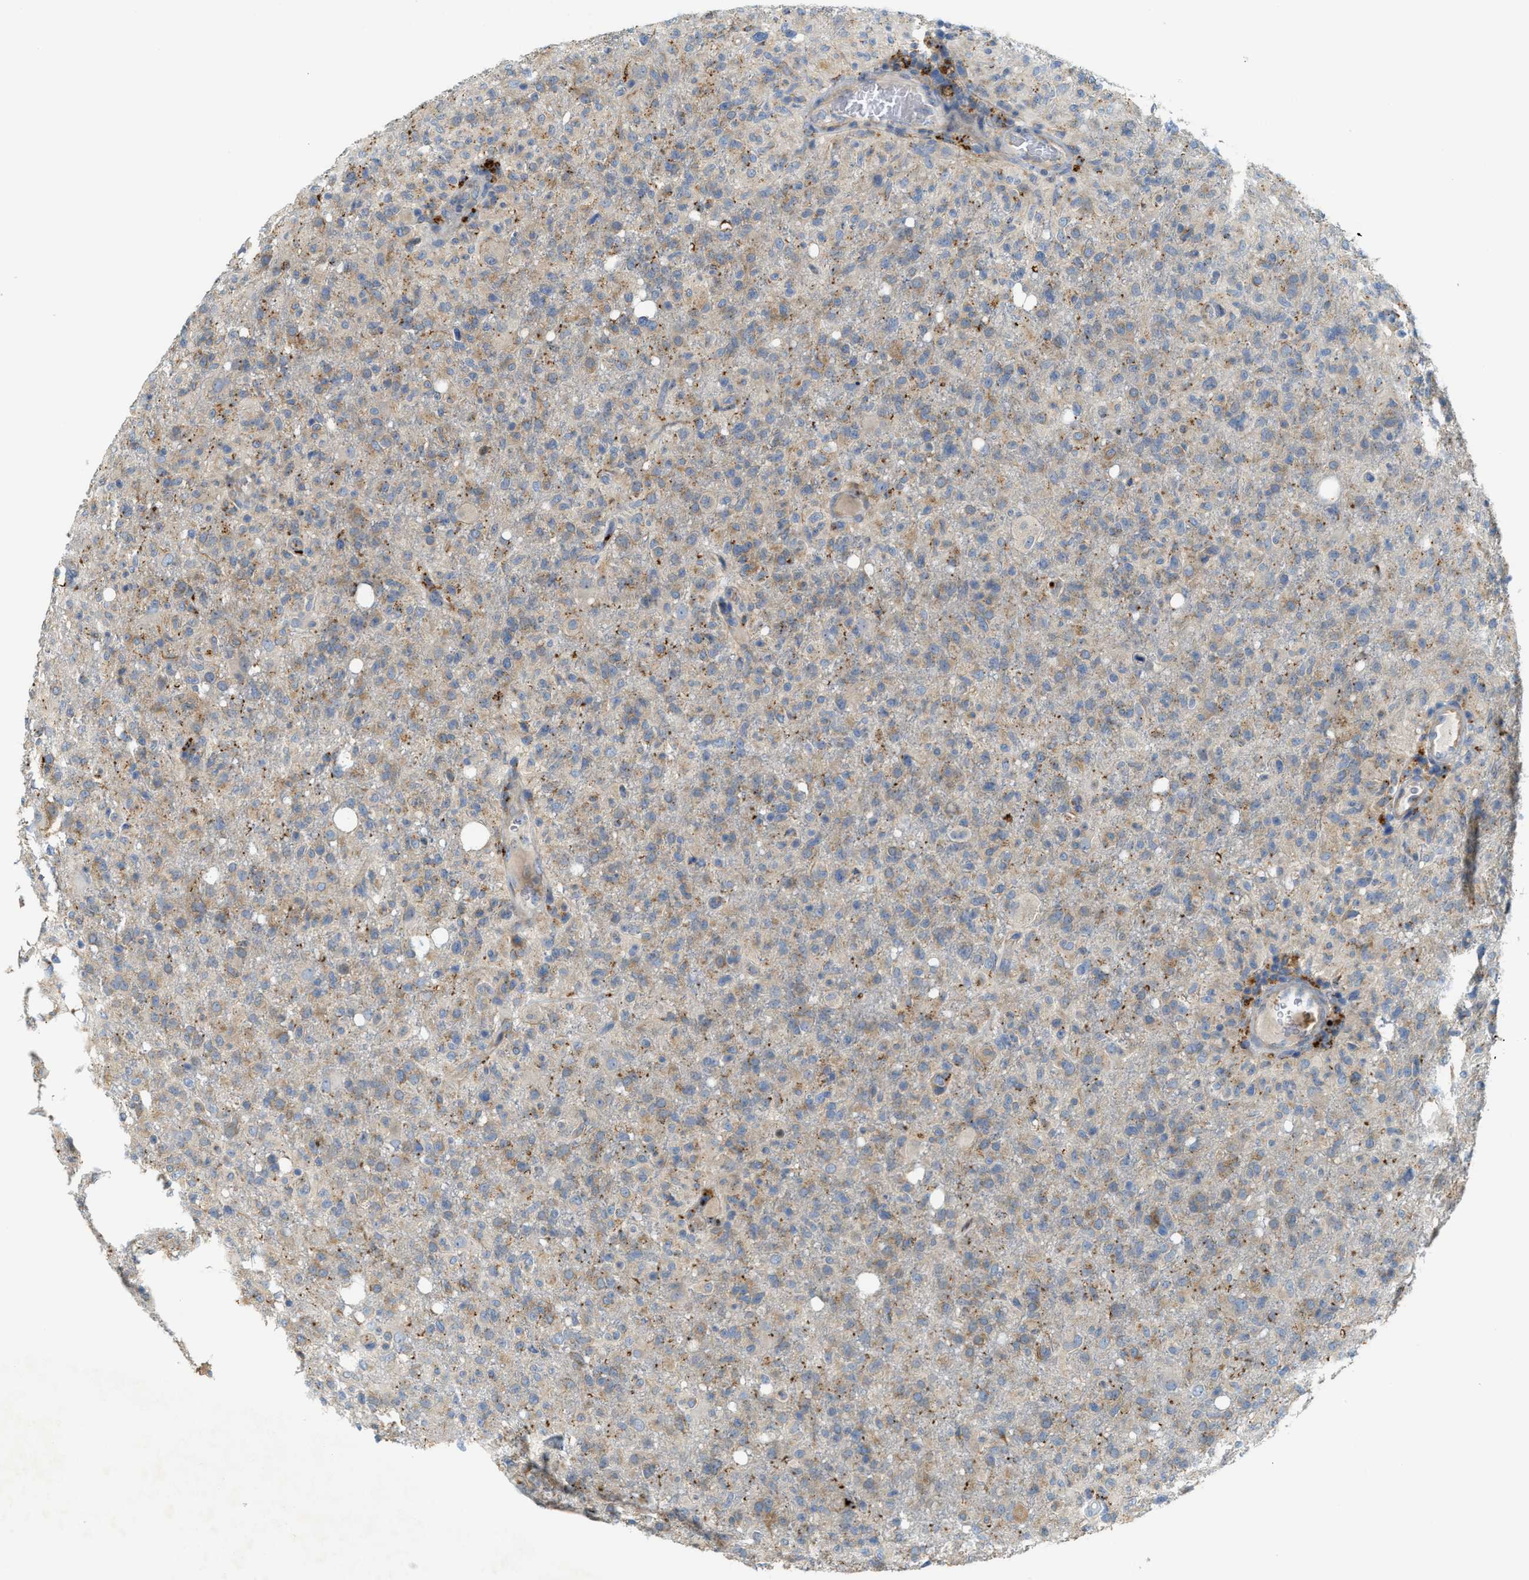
{"staining": {"intensity": "weak", "quantity": "<25%", "location": "cytoplasmic/membranous"}, "tissue": "glioma", "cell_type": "Tumor cells", "image_type": "cancer", "snomed": [{"axis": "morphology", "description": "Glioma, malignant, High grade"}, {"axis": "topography", "description": "Brain"}], "caption": "A histopathology image of human malignant glioma (high-grade) is negative for staining in tumor cells. (Stains: DAB (3,3'-diaminobenzidine) IHC with hematoxylin counter stain, Microscopy: brightfield microscopy at high magnification).", "gene": "KLHDC10", "patient": {"sex": "female", "age": 57}}